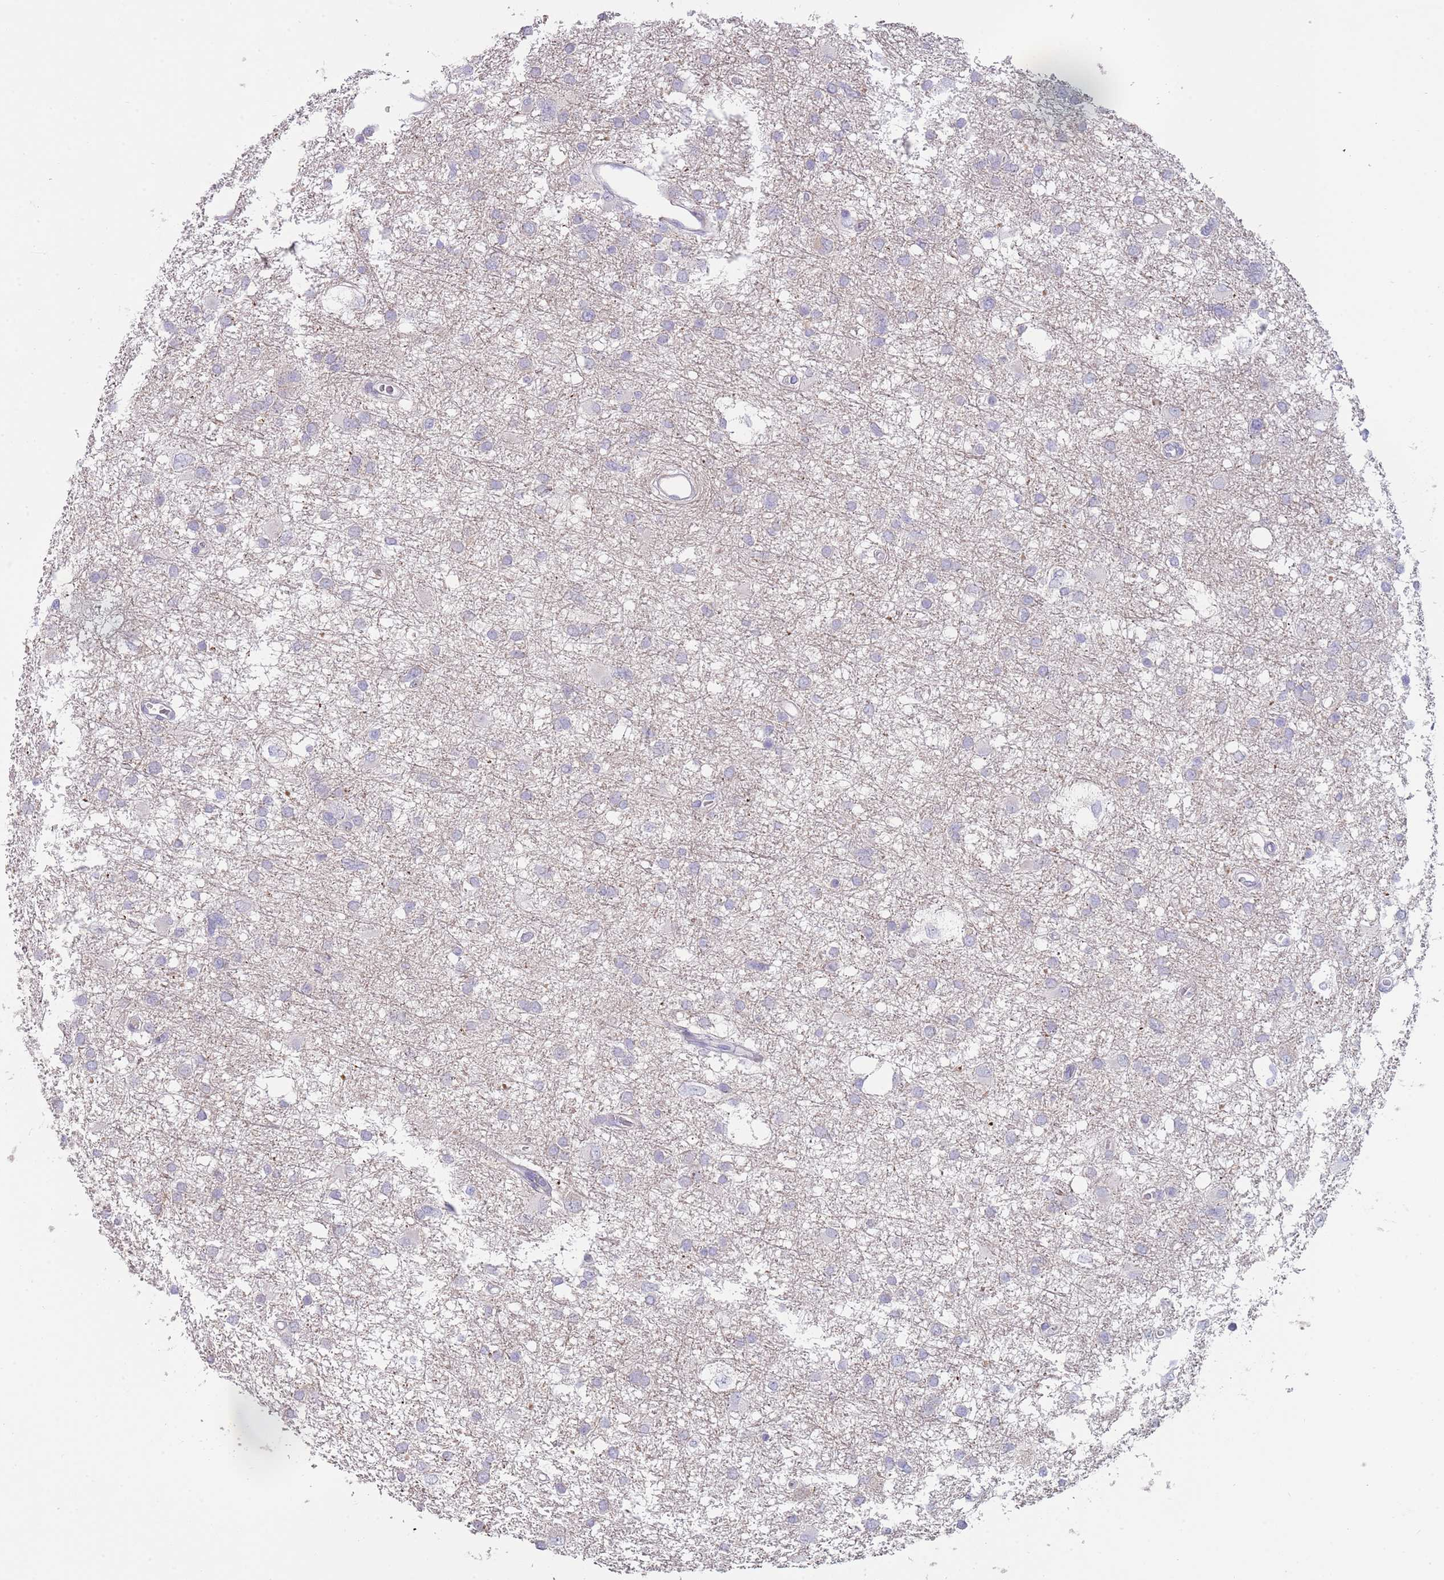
{"staining": {"intensity": "negative", "quantity": "none", "location": "none"}, "tissue": "glioma", "cell_type": "Tumor cells", "image_type": "cancer", "snomed": [{"axis": "morphology", "description": "Glioma, malignant, High grade"}, {"axis": "topography", "description": "Brain"}], "caption": "There is no significant expression in tumor cells of malignant glioma (high-grade). (DAB (3,3'-diaminobenzidine) immunohistochemistry (IHC), high magnification).", "gene": "SUSD1", "patient": {"sex": "male", "age": 61}}